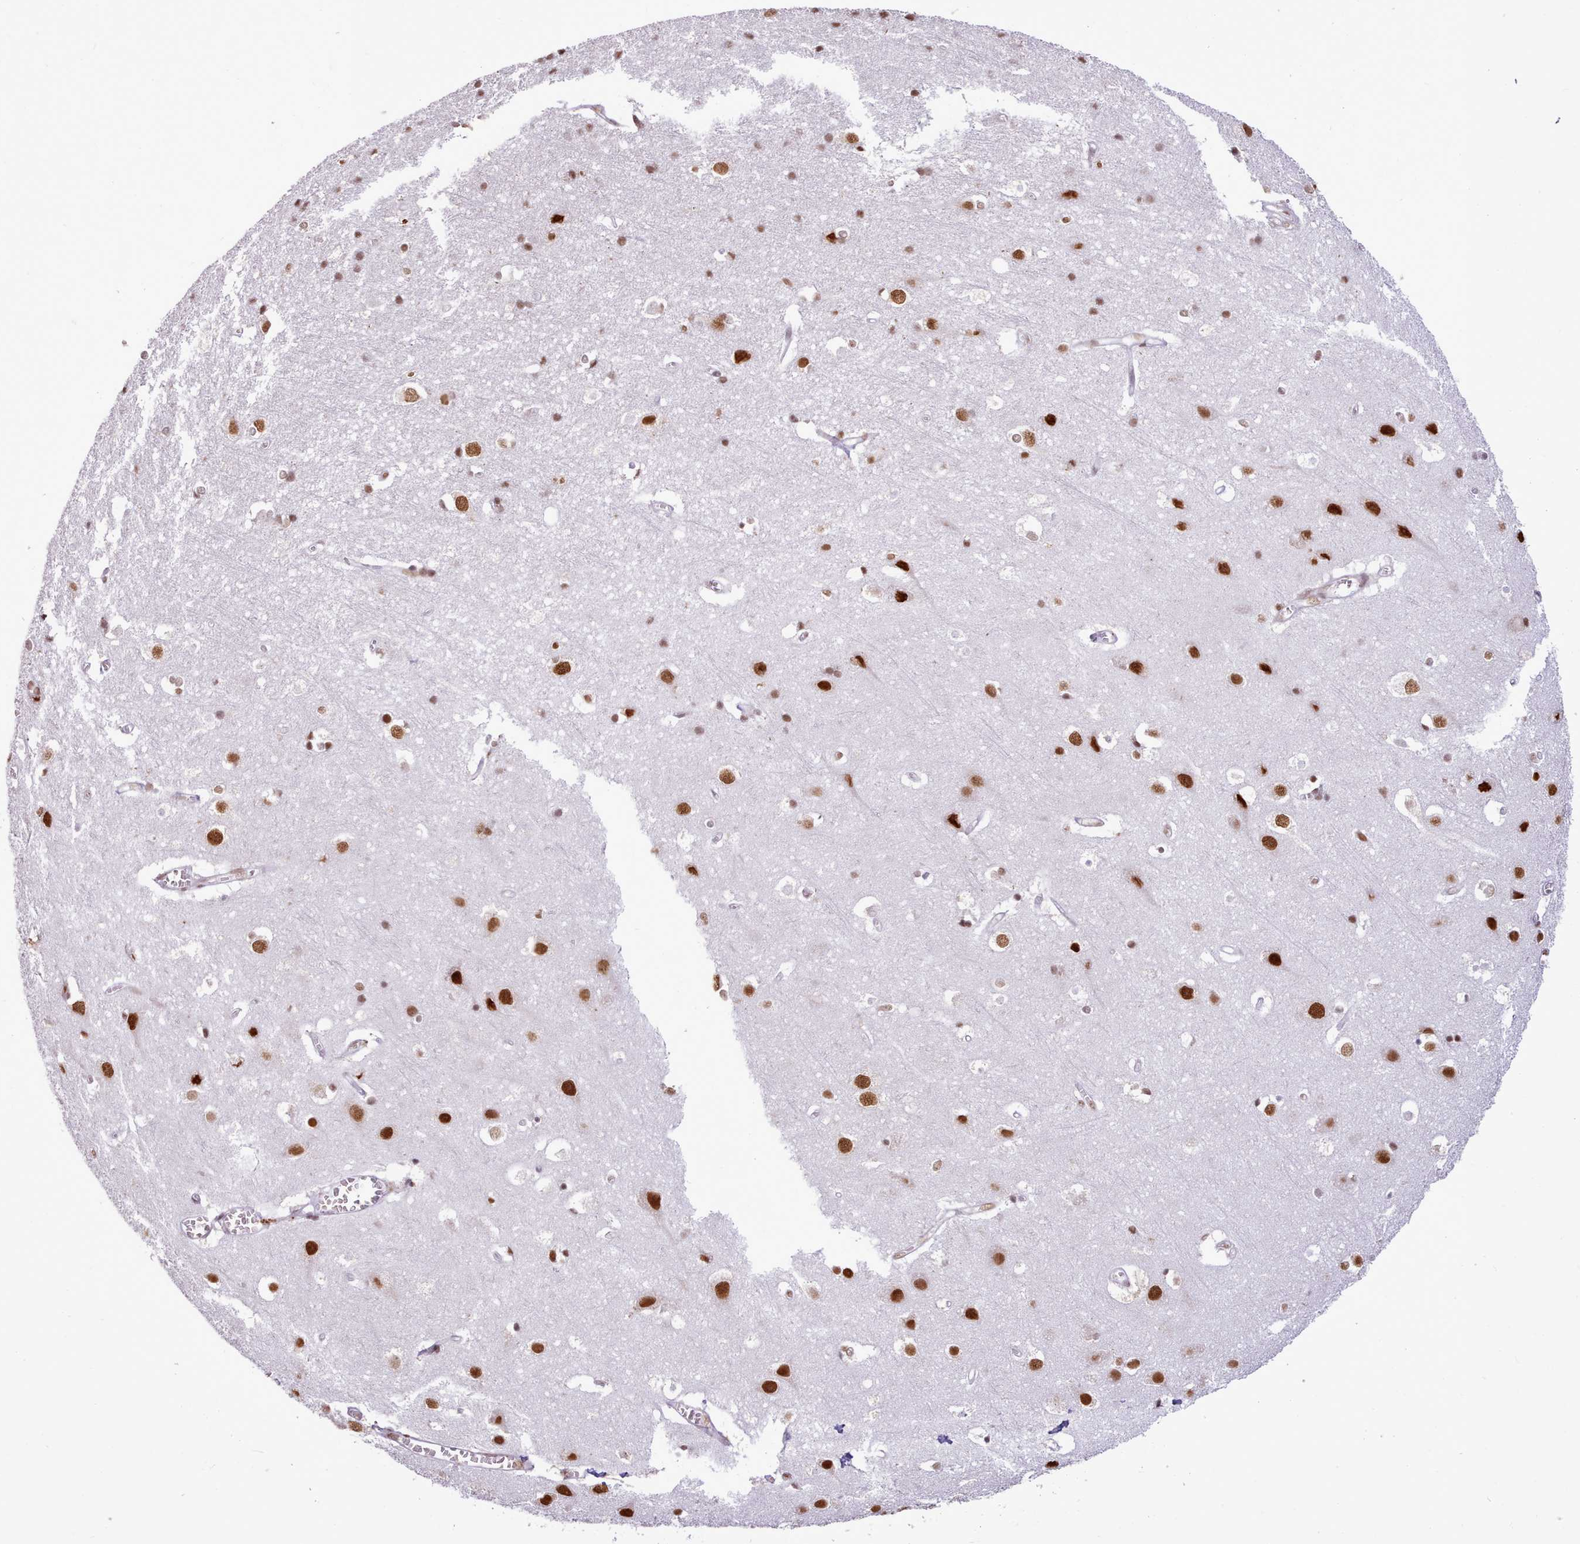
{"staining": {"intensity": "weak", "quantity": "25%-75%", "location": "nuclear"}, "tissue": "cerebral cortex", "cell_type": "Endothelial cells", "image_type": "normal", "snomed": [{"axis": "morphology", "description": "Normal tissue, NOS"}, {"axis": "topography", "description": "Cerebral cortex"}], "caption": "Immunohistochemical staining of benign cerebral cortex reveals 25%-75% levels of weak nuclear protein expression in about 25%-75% of endothelial cells.", "gene": "TAF15", "patient": {"sex": "male", "age": 54}}